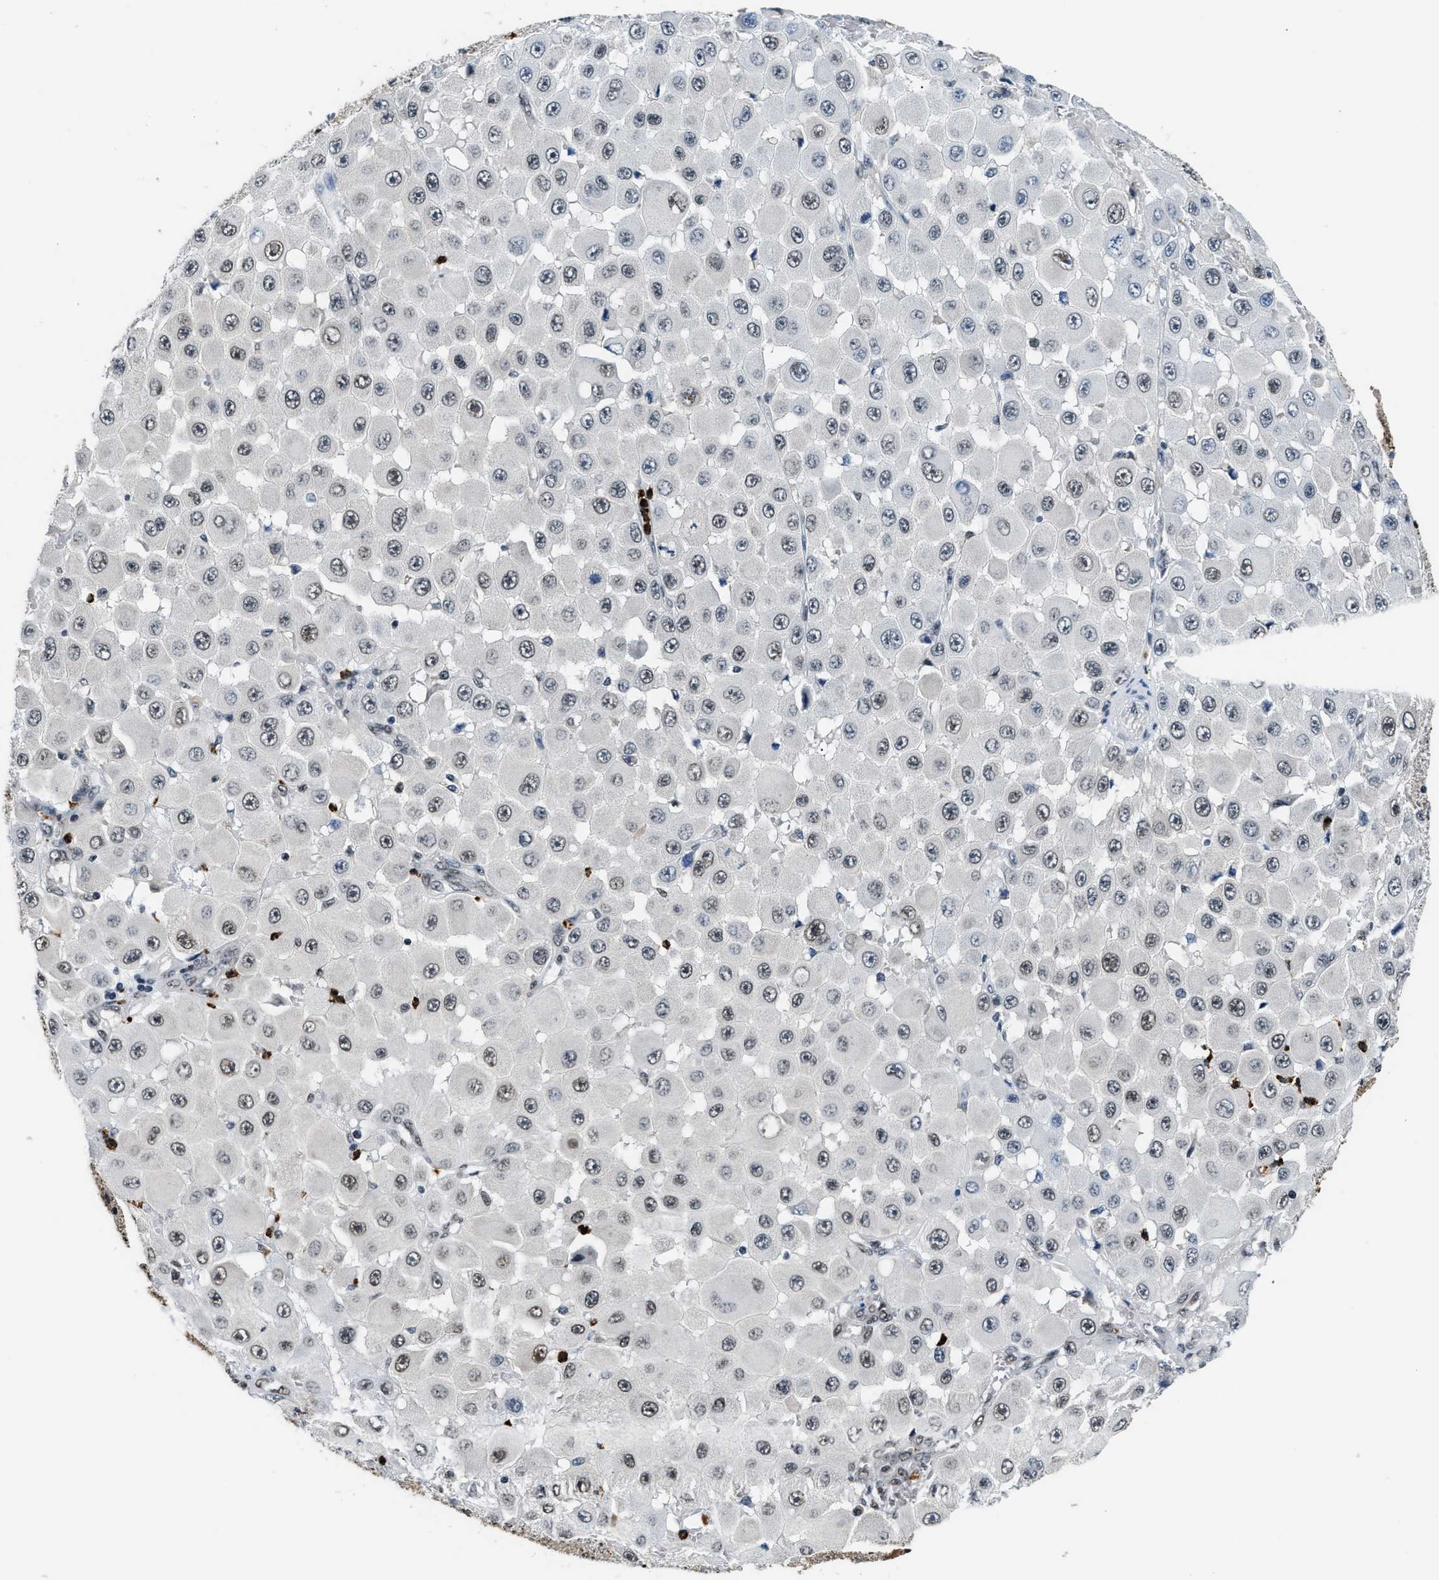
{"staining": {"intensity": "strong", "quantity": "25%-75%", "location": "nuclear"}, "tissue": "melanoma", "cell_type": "Tumor cells", "image_type": "cancer", "snomed": [{"axis": "morphology", "description": "Malignant melanoma, NOS"}, {"axis": "topography", "description": "Skin"}], "caption": "Melanoma stained with a protein marker displays strong staining in tumor cells.", "gene": "CCNDBP1", "patient": {"sex": "female", "age": 81}}